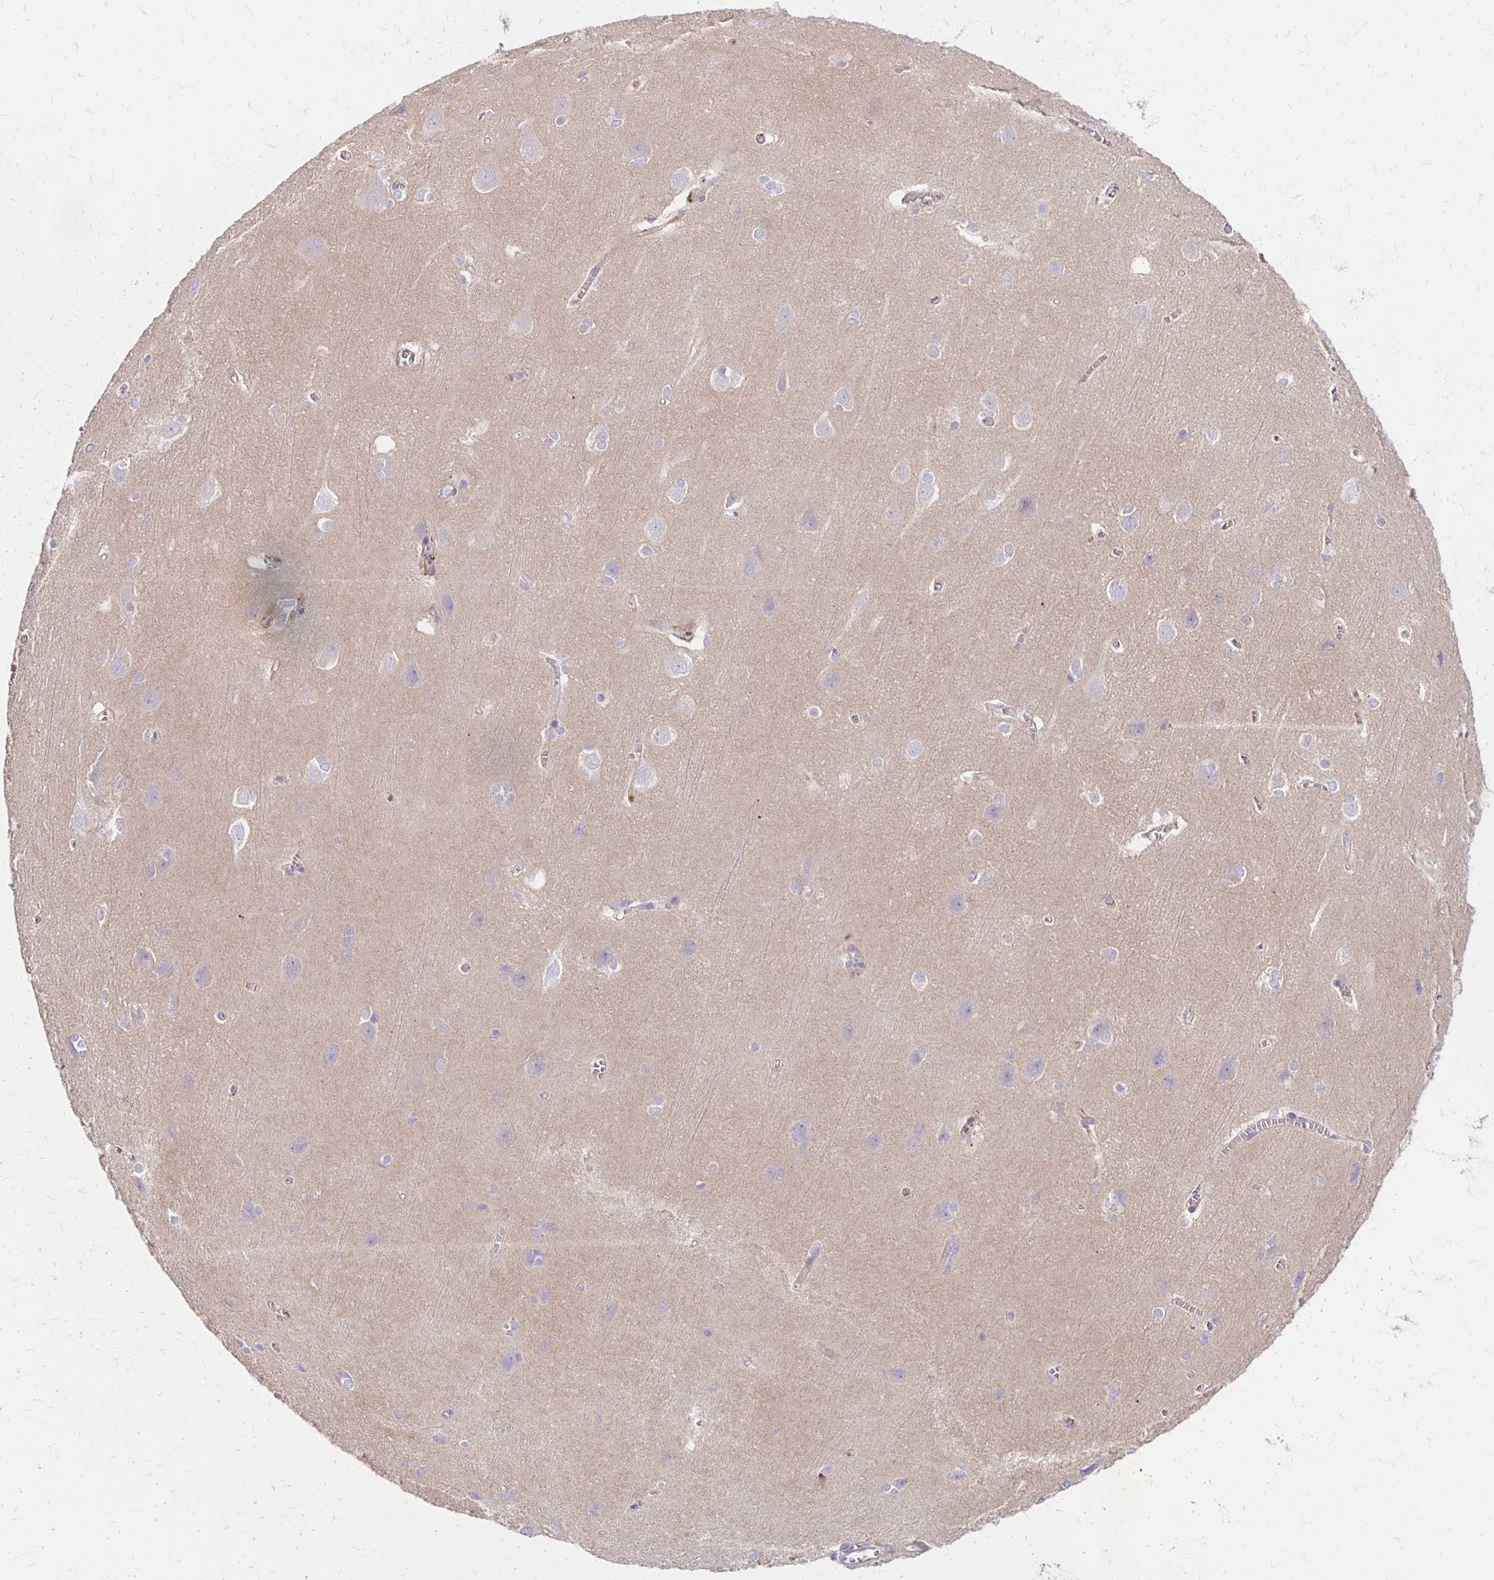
{"staining": {"intensity": "moderate", "quantity": "<25%", "location": "cytoplasmic/membranous"}, "tissue": "cerebral cortex", "cell_type": "Endothelial cells", "image_type": "normal", "snomed": [{"axis": "morphology", "description": "Normal tissue, NOS"}, {"axis": "topography", "description": "Cerebral cortex"}], "caption": "Immunohistochemical staining of unremarkable cerebral cortex displays low levels of moderate cytoplasmic/membranous expression in about <25% of endothelial cells. (DAB (3,3'-diaminobenzidine) IHC, brown staining for protein, blue staining for nuclei).", "gene": "TTYH1", "patient": {"sex": "male", "age": 37}}